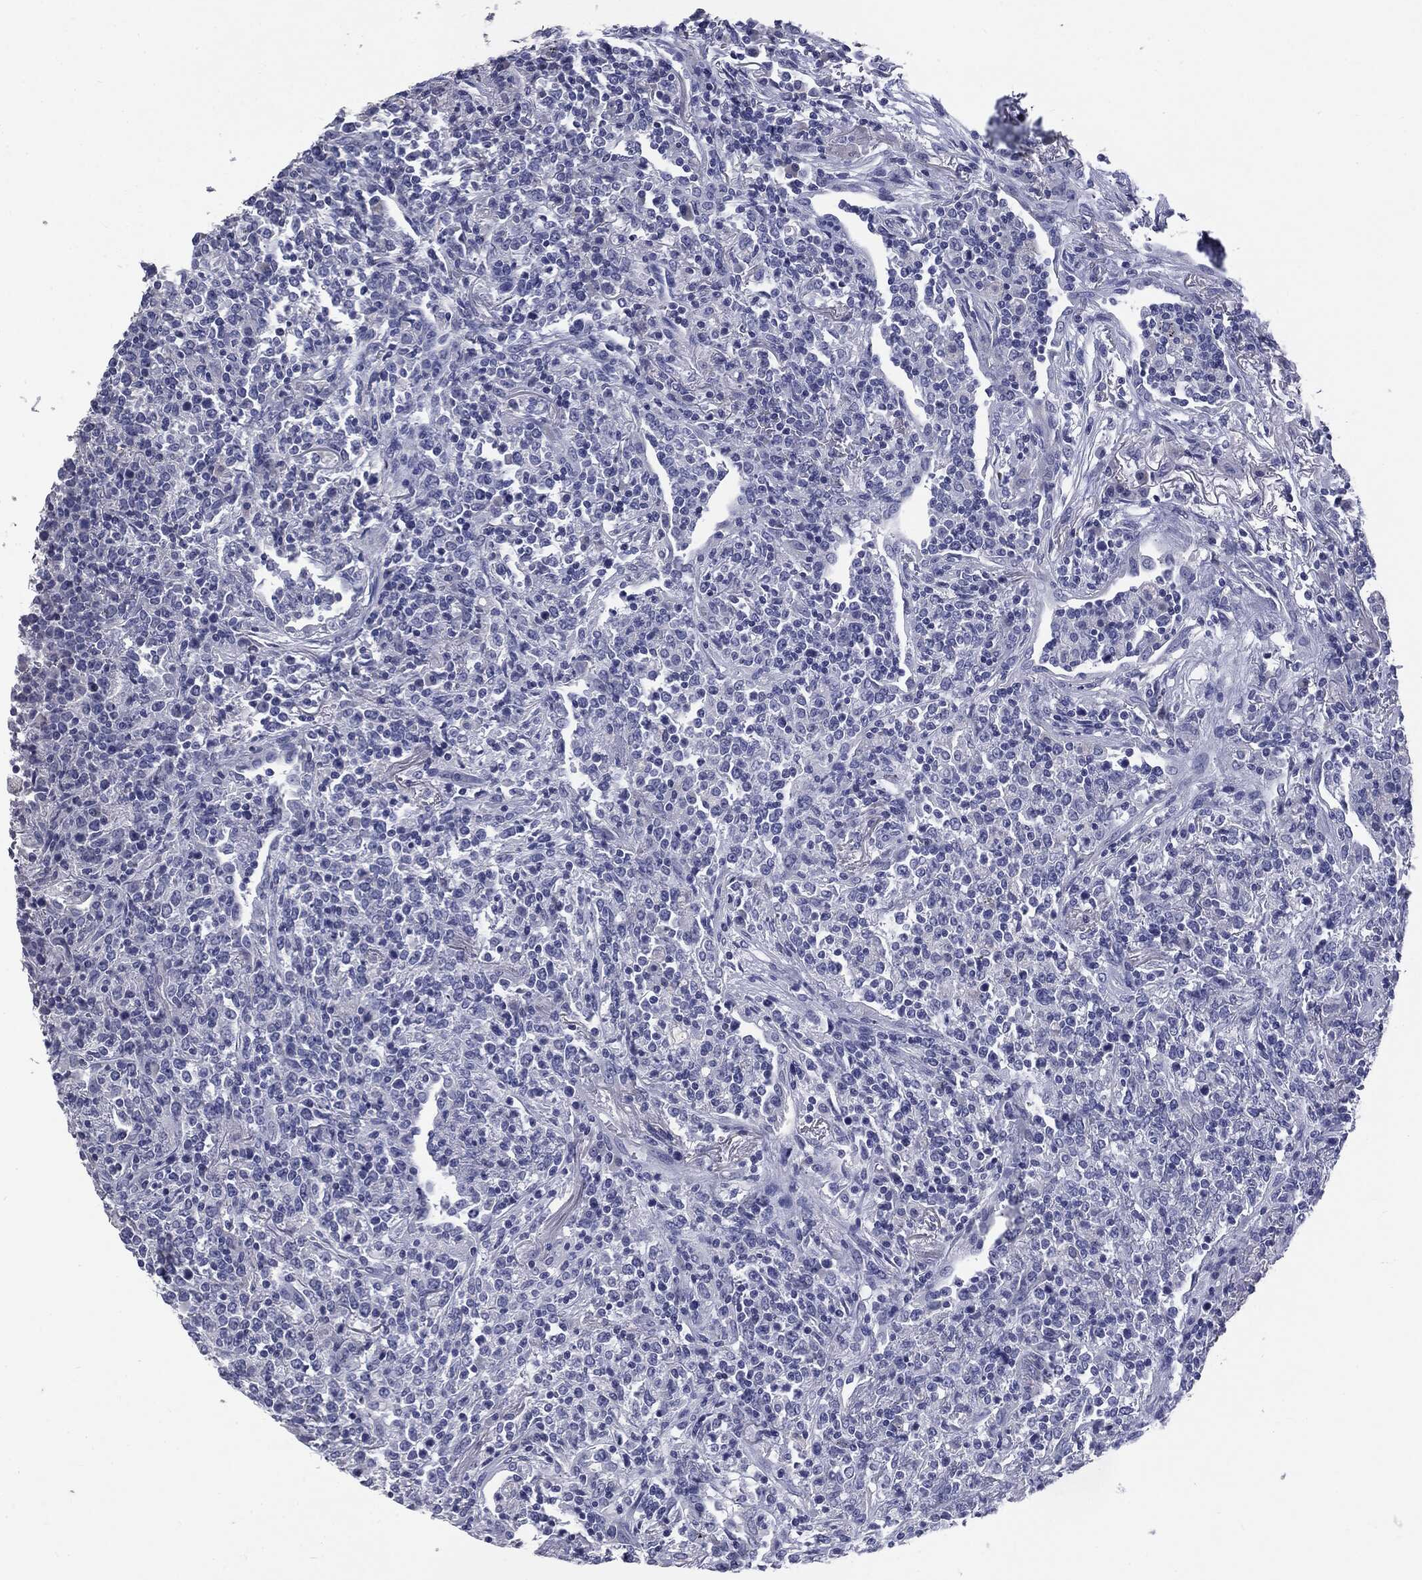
{"staining": {"intensity": "negative", "quantity": "none", "location": "none"}, "tissue": "lymphoma", "cell_type": "Tumor cells", "image_type": "cancer", "snomed": [{"axis": "morphology", "description": "Malignant lymphoma, non-Hodgkin's type, High grade"}, {"axis": "topography", "description": "Lung"}], "caption": "A micrograph of lymphoma stained for a protein reveals no brown staining in tumor cells.", "gene": "TSHB", "patient": {"sex": "male", "age": 79}}